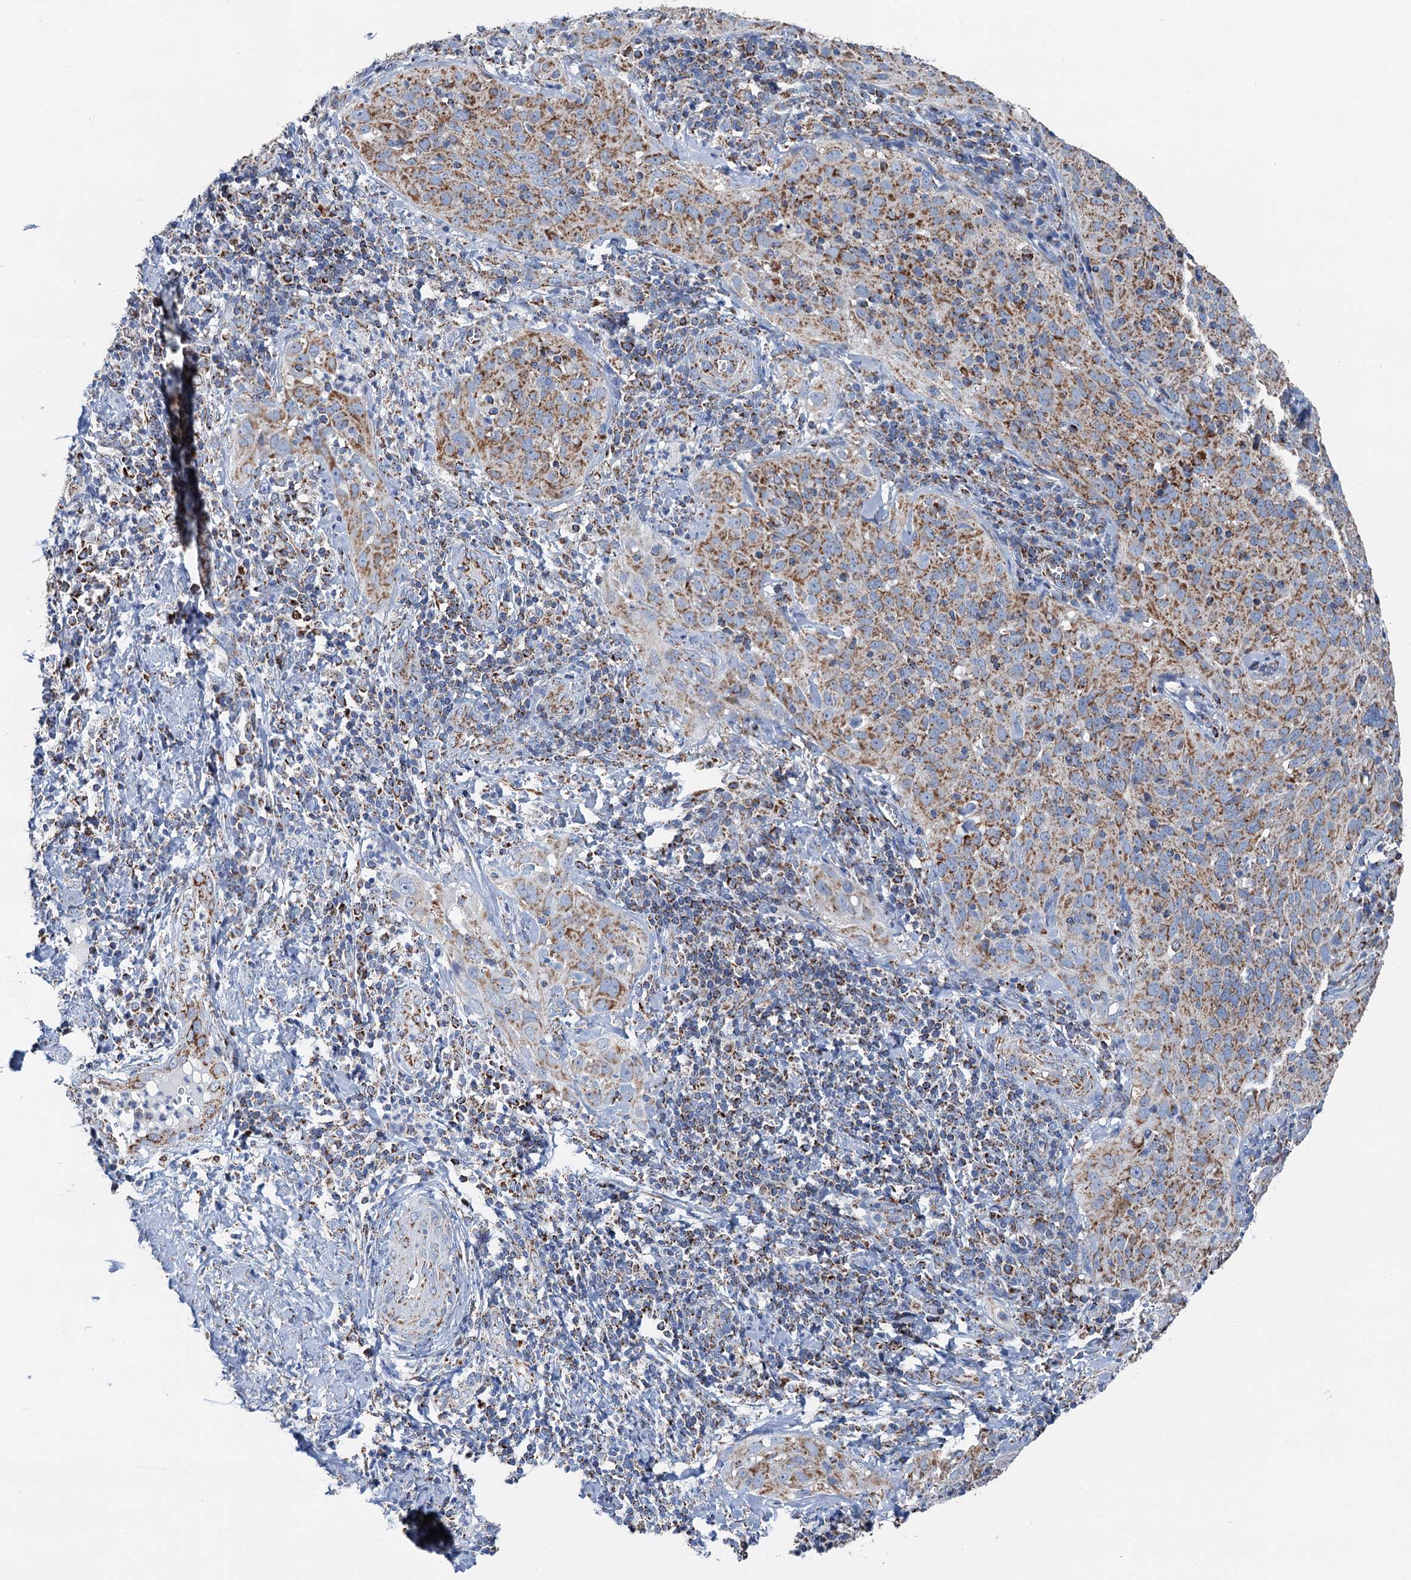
{"staining": {"intensity": "moderate", "quantity": ">75%", "location": "cytoplasmic/membranous"}, "tissue": "cervical cancer", "cell_type": "Tumor cells", "image_type": "cancer", "snomed": [{"axis": "morphology", "description": "Normal tissue, NOS"}, {"axis": "morphology", "description": "Squamous cell carcinoma, NOS"}, {"axis": "topography", "description": "Cervix"}], "caption": "Human cervical cancer (squamous cell carcinoma) stained for a protein (brown) displays moderate cytoplasmic/membranous positive expression in approximately >75% of tumor cells.", "gene": "IVD", "patient": {"sex": "female", "age": 31}}